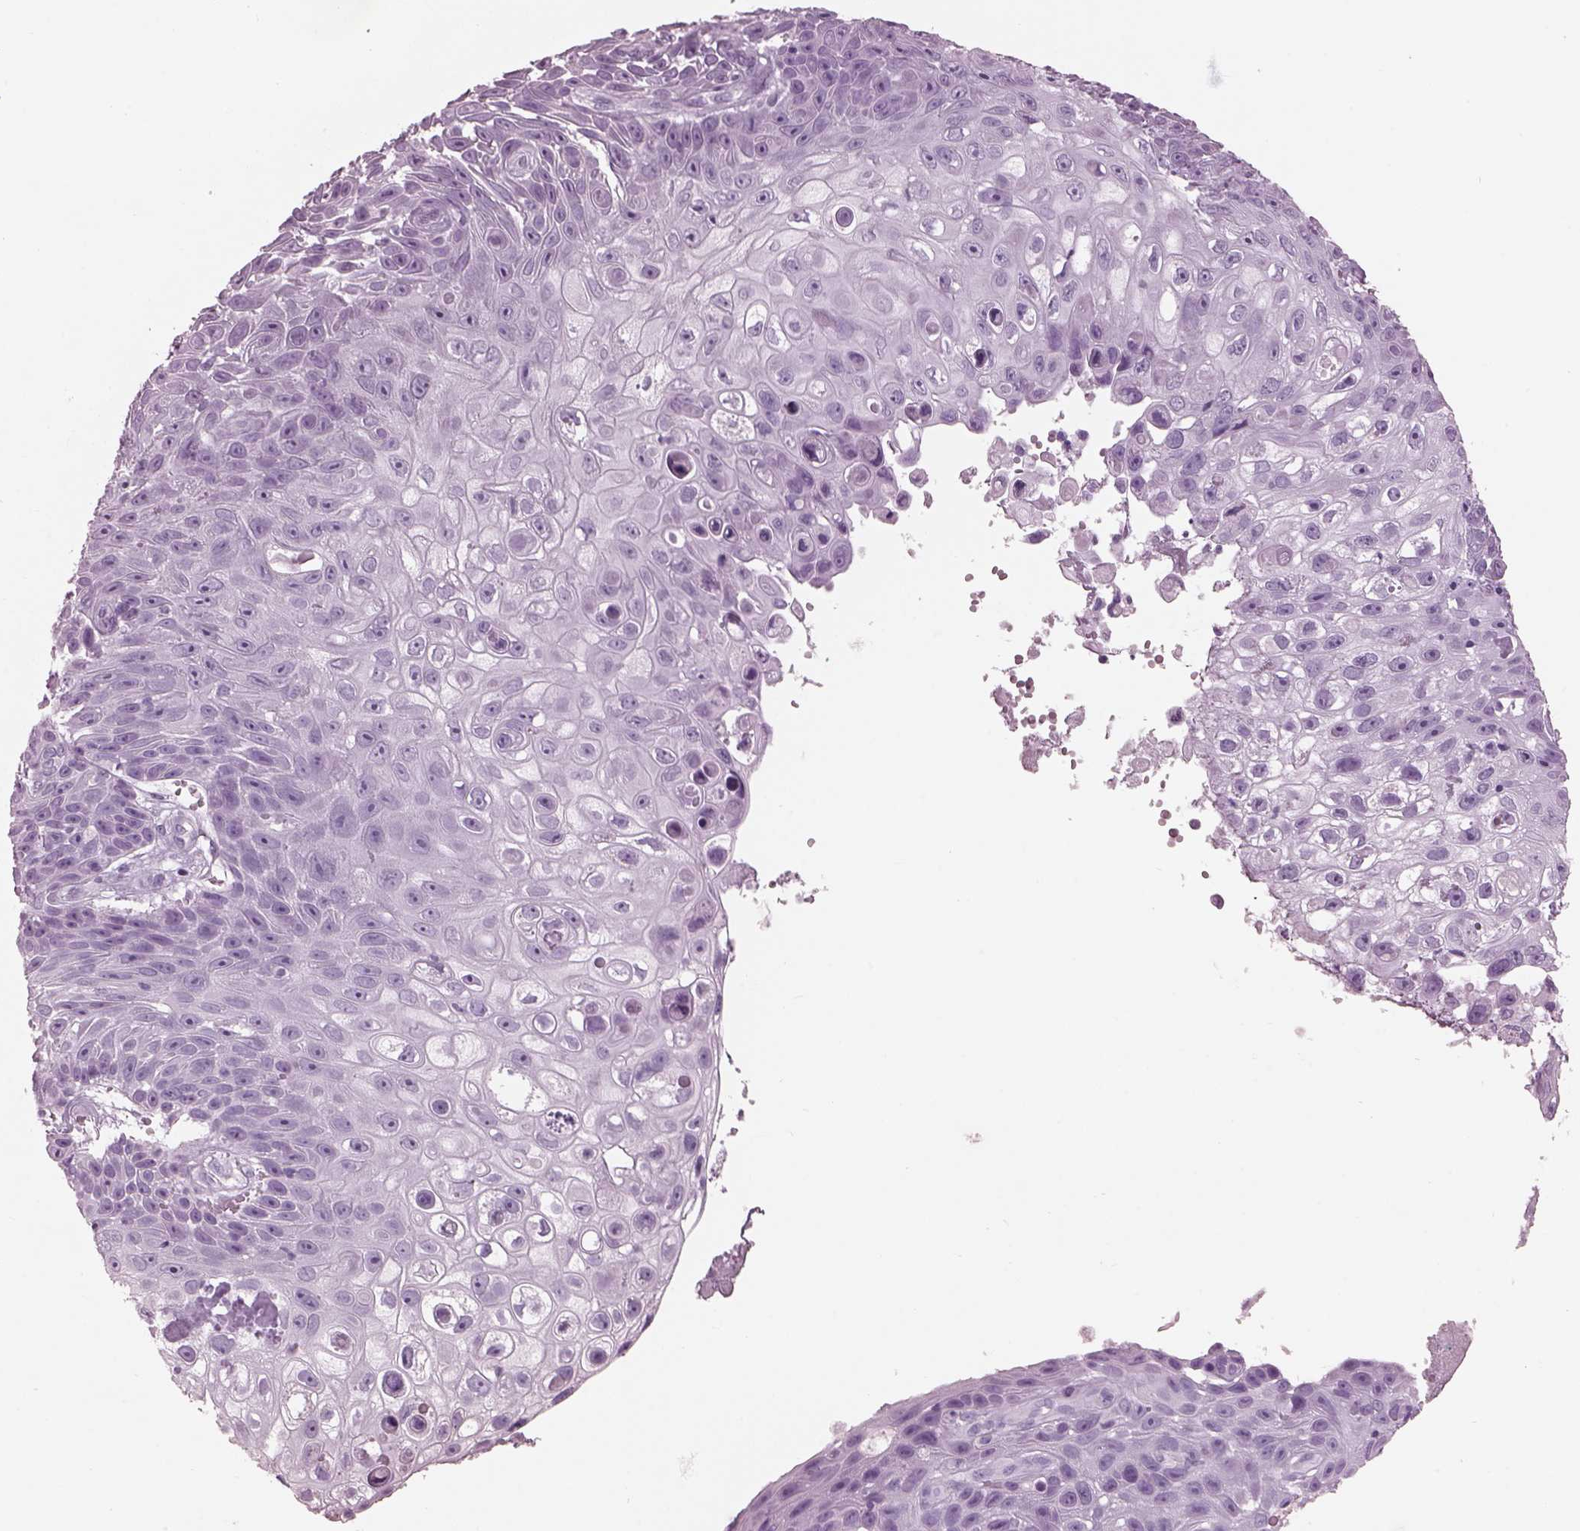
{"staining": {"intensity": "negative", "quantity": "none", "location": "none"}, "tissue": "skin cancer", "cell_type": "Tumor cells", "image_type": "cancer", "snomed": [{"axis": "morphology", "description": "Squamous cell carcinoma, NOS"}, {"axis": "topography", "description": "Skin"}], "caption": "Skin cancer (squamous cell carcinoma) was stained to show a protein in brown. There is no significant positivity in tumor cells.", "gene": "PACRG", "patient": {"sex": "male", "age": 82}}